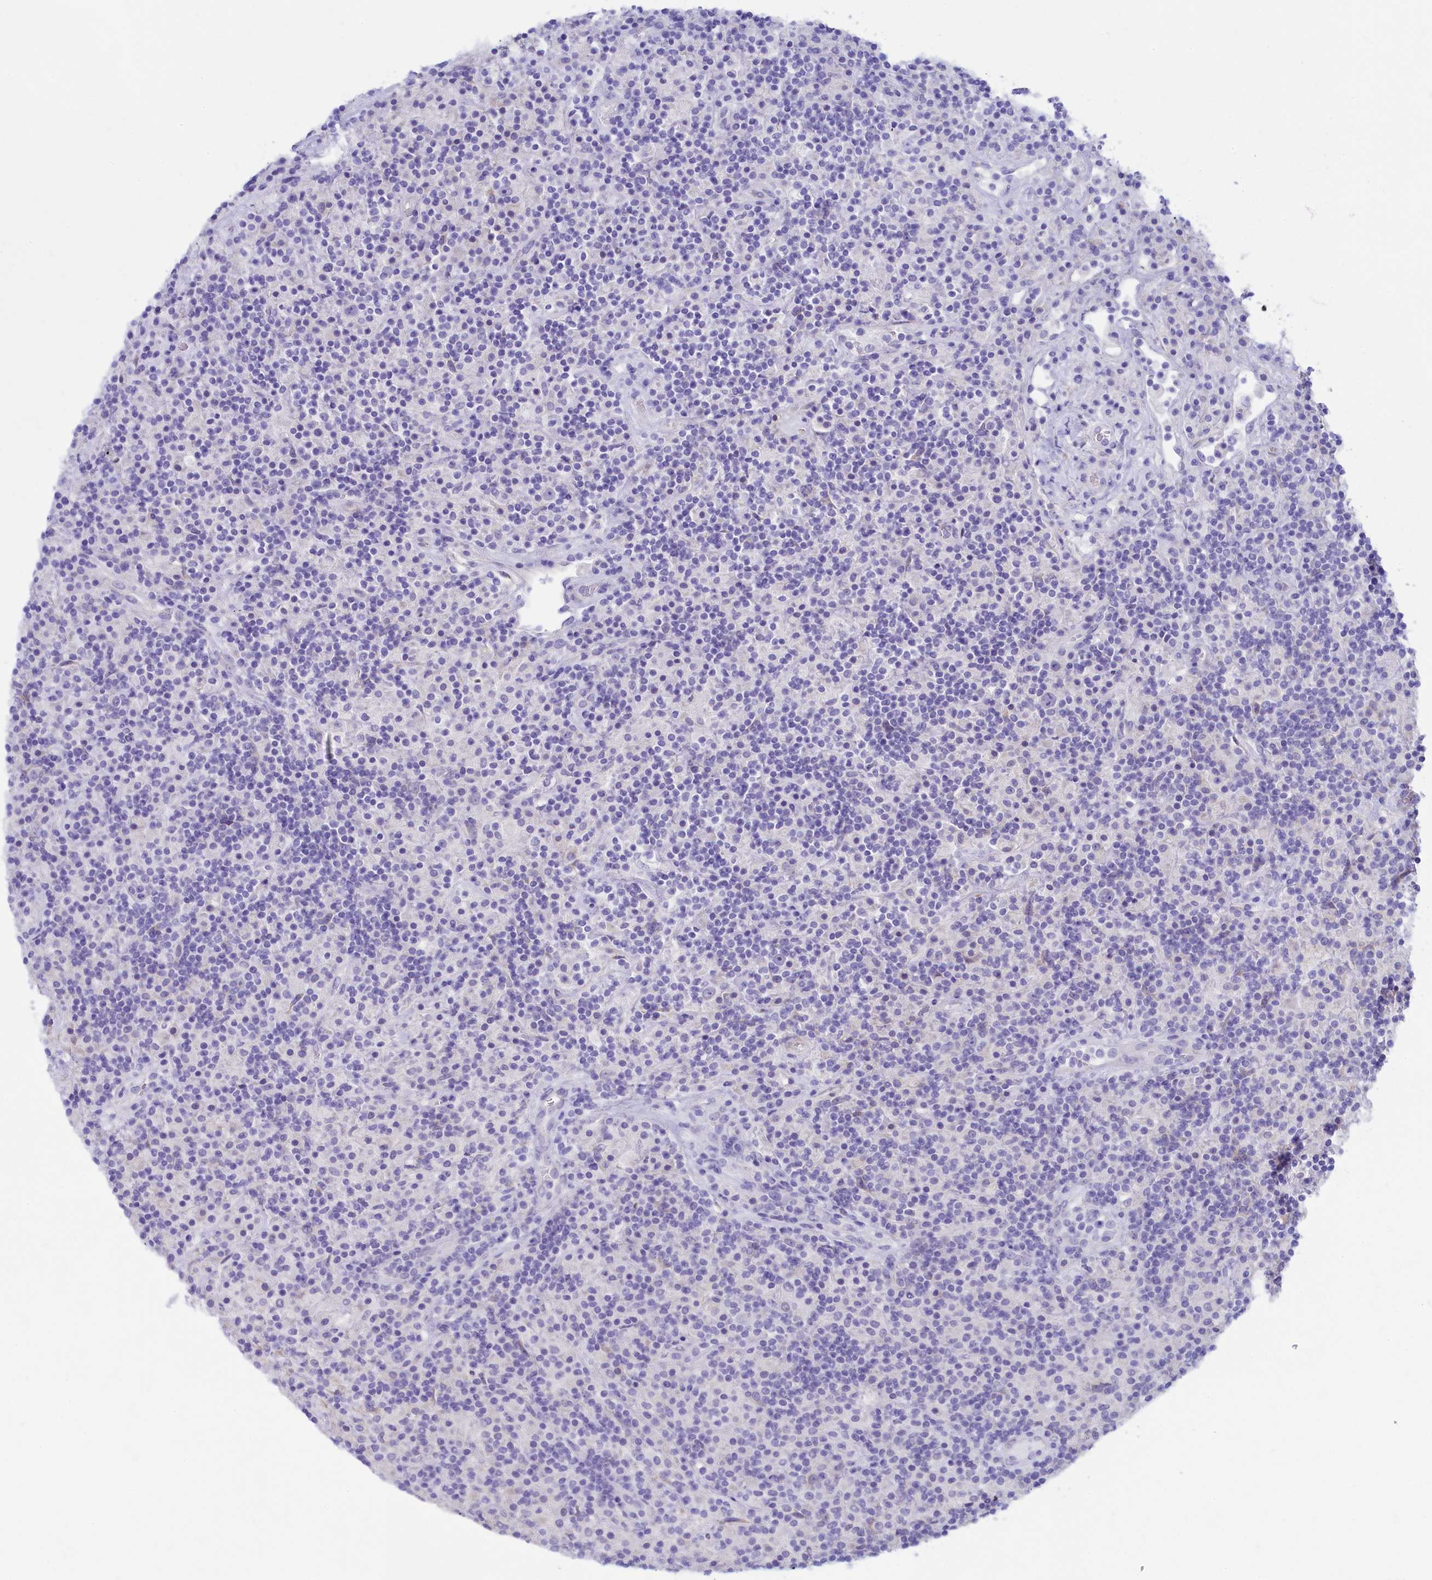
{"staining": {"intensity": "negative", "quantity": "none", "location": "none"}, "tissue": "lymphoma", "cell_type": "Tumor cells", "image_type": "cancer", "snomed": [{"axis": "morphology", "description": "Hodgkin's disease, NOS"}, {"axis": "topography", "description": "Lymph node"}], "caption": "Tumor cells are negative for brown protein staining in lymphoma.", "gene": "SKA3", "patient": {"sex": "male", "age": 70}}